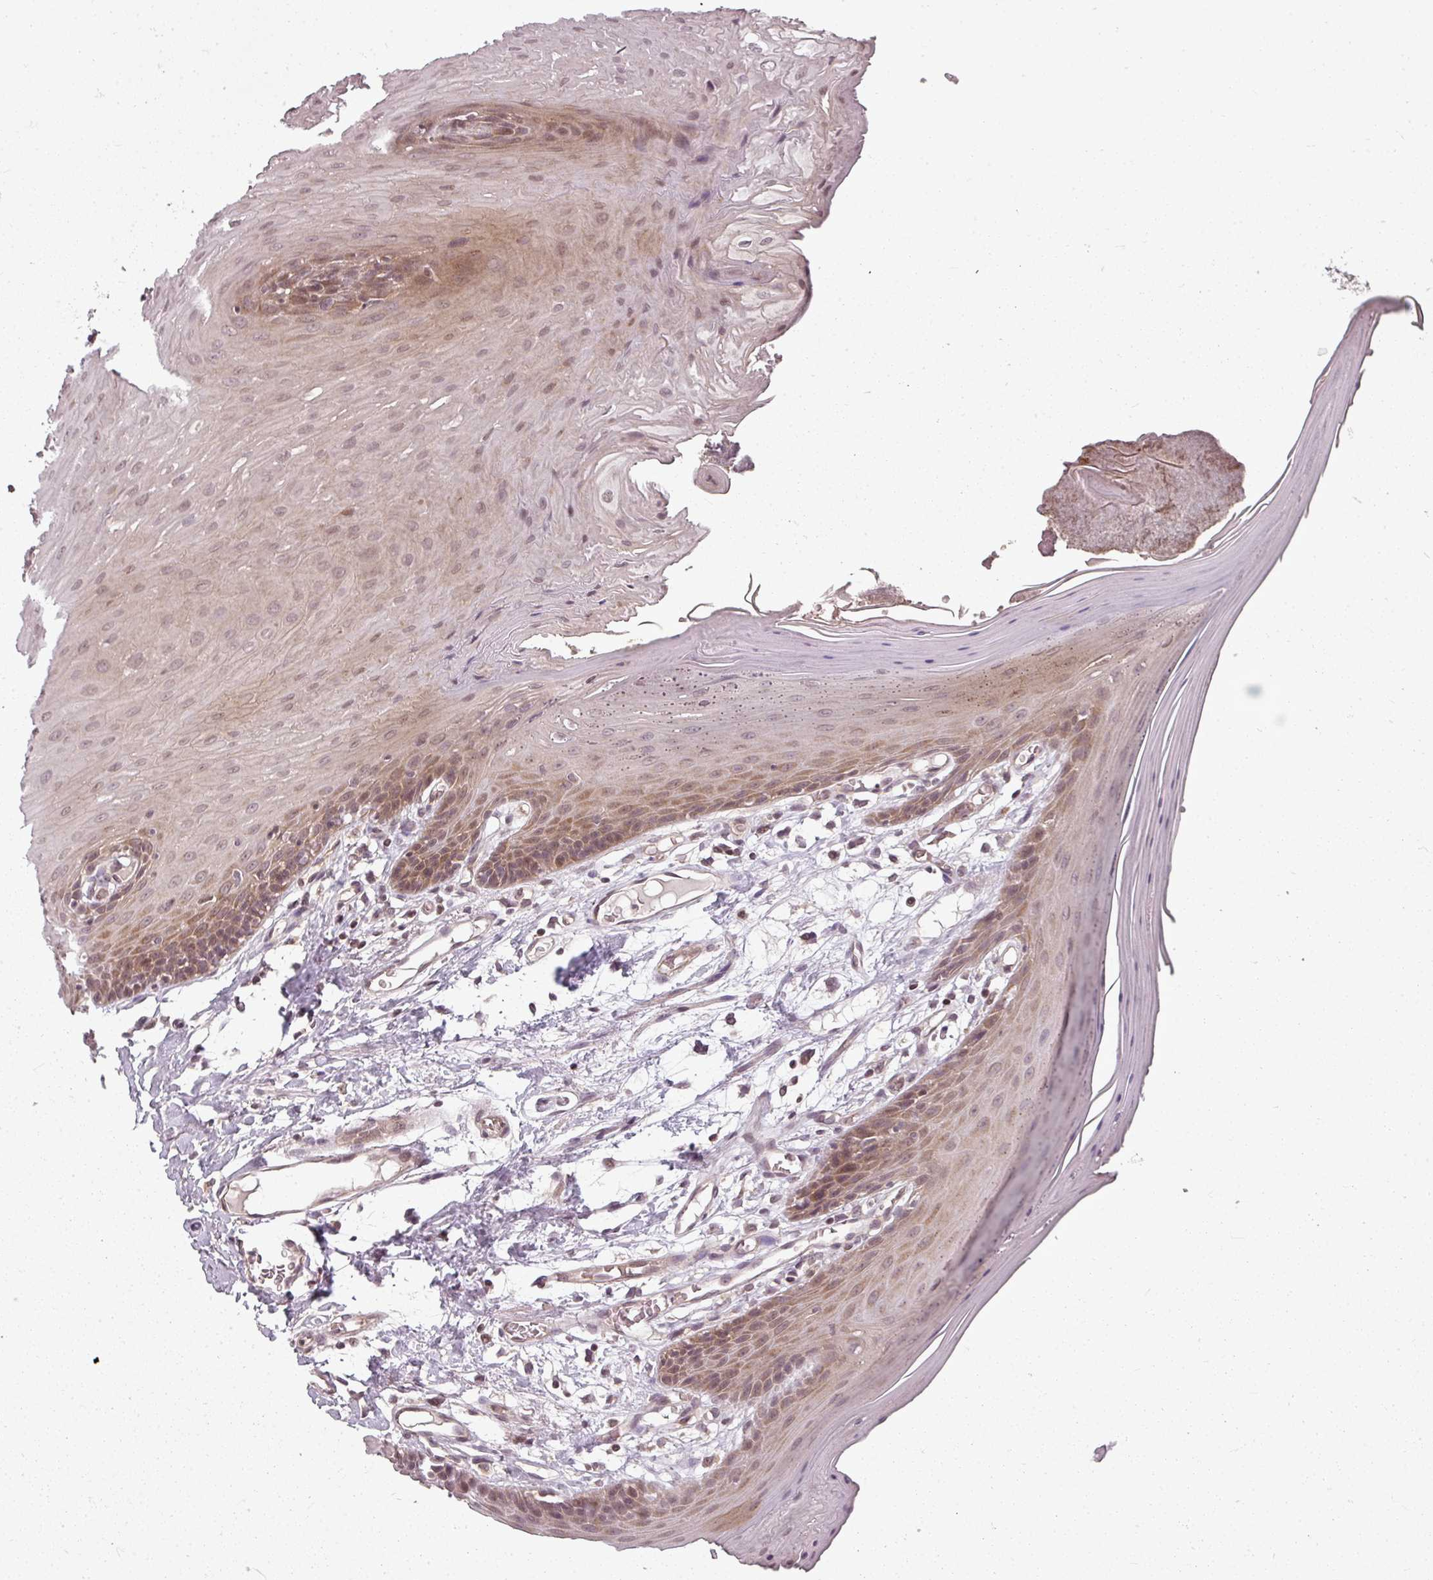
{"staining": {"intensity": "moderate", "quantity": "25%-75%", "location": "cytoplasmic/membranous"}, "tissue": "oral mucosa", "cell_type": "Squamous epithelial cells", "image_type": "normal", "snomed": [{"axis": "morphology", "description": "Normal tissue, NOS"}, {"axis": "morphology", "description": "Squamous cell carcinoma, NOS"}, {"axis": "topography", "description": "Skeletal muscle"}, {"axis": "topography", "description": "Oral tissue"}, {"axis": "topography", "description": "Salivary gland"}, {"axis": "topography", "description": "Head-Neck"}], "caption": "Brown immunohistochemical staining in normal oral mucosa demonstrates moderate cytoplasmic/membranous staining in approximately 25%-75% of squamous epithelial cells. Nuclei are stained in blue.", "gene": "CLIC1", "patient": {"sex": "male", "age": 54}}